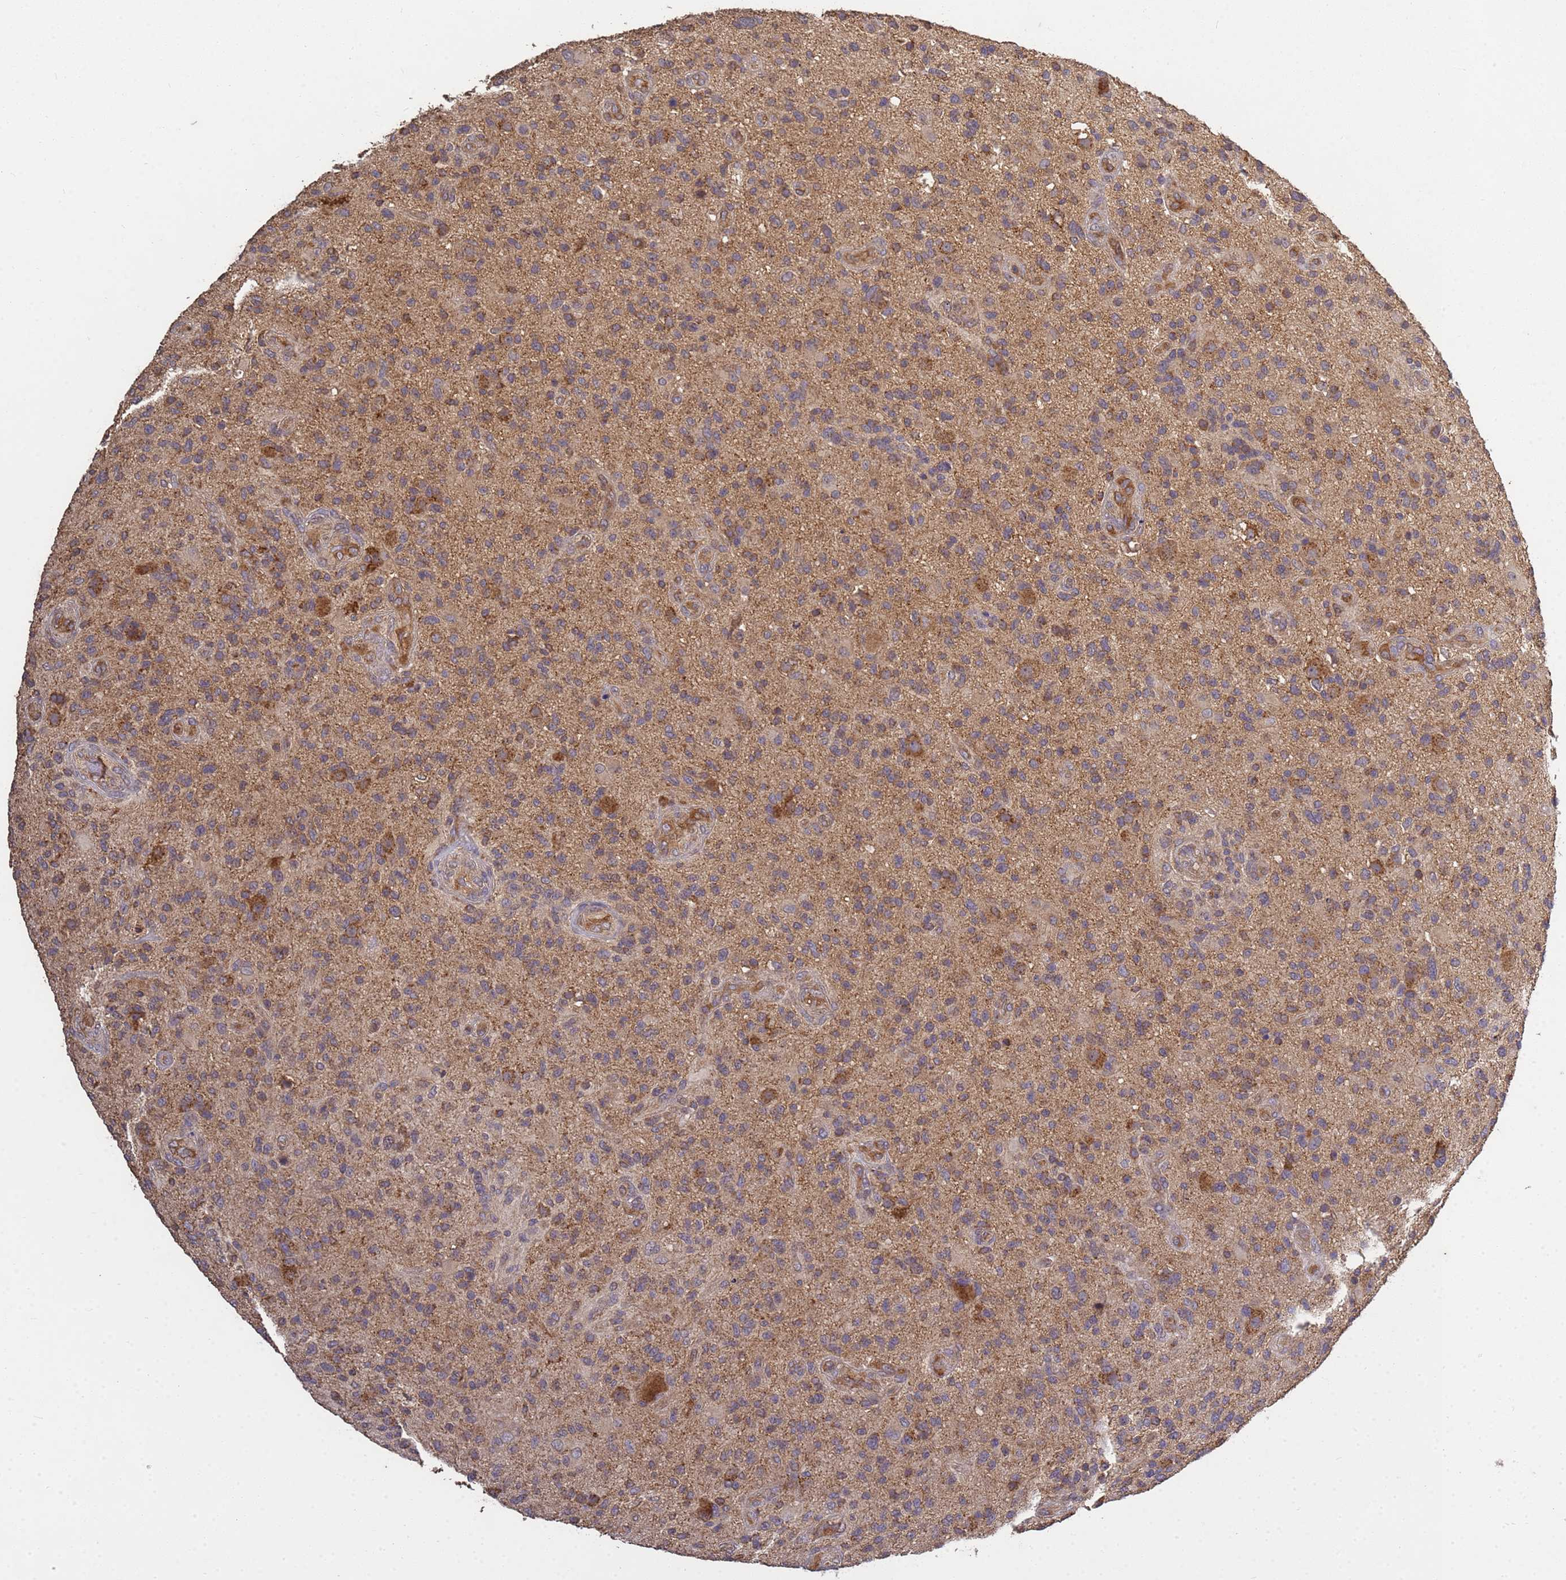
{"staining": {"intensity": "weak", "quantity": ">75%", "location": "cytoplasmic/membranous"}, "tissue": "glioma", "cell_type": "Tumor cells", "image_type": "cancer", "snomed": [{"axis": "morphology", "description": "Glioma, malignant, High grade"}, {"axis": "topography", "description": "Brain"}], "caption": "Approximately >75% of tumor cells in human glioma reveal weak cytoplasmic/membranous protein positivity as visualized by brown immunohistochemical staining.", "gene": "P2RX7", "patient": {"sex": "male", "age": 47}}